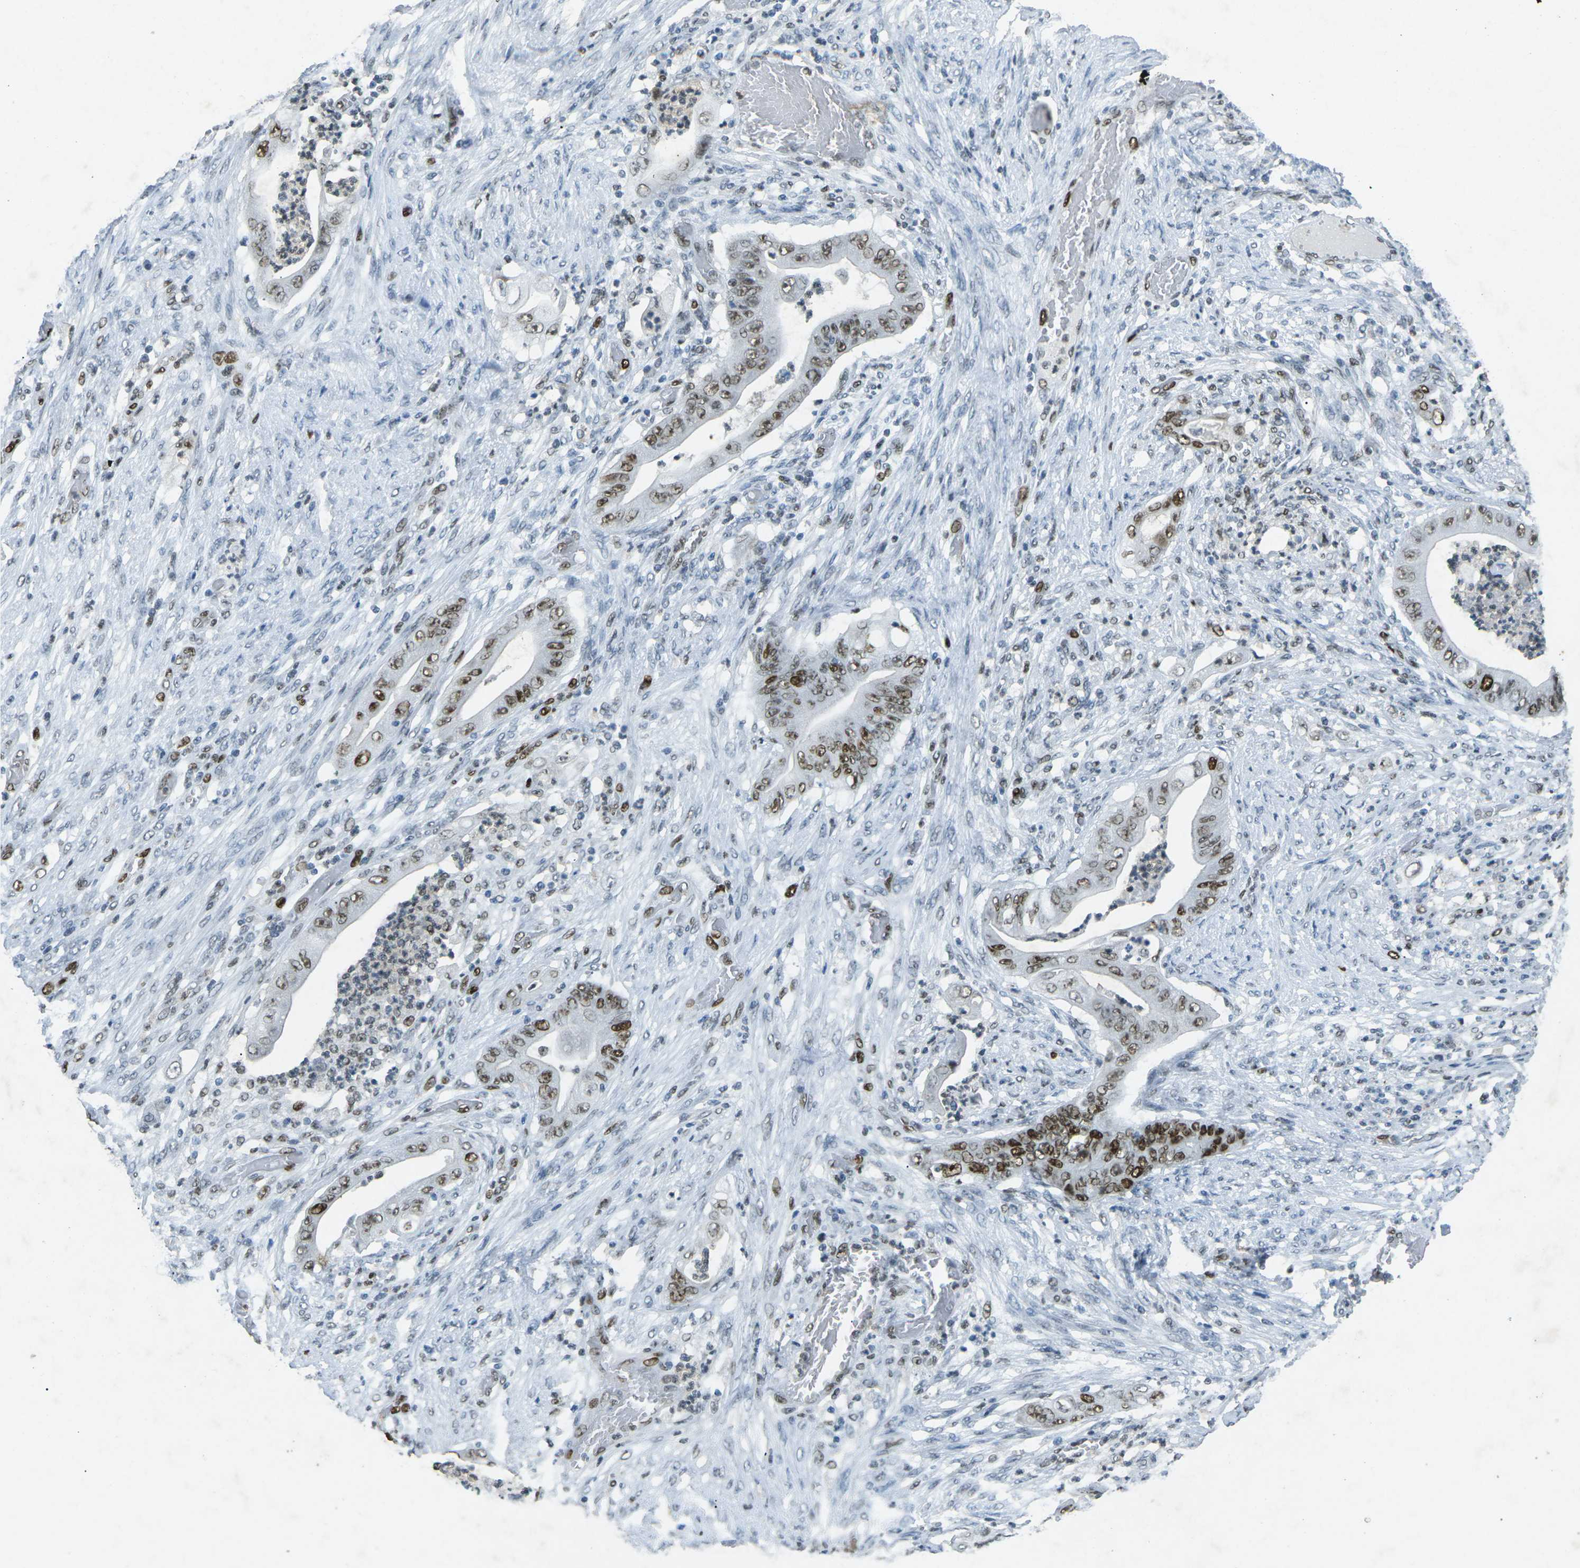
{"staining": {"intensity": "moderate", "quantity": ">75%", "location": "nuclear"}, "tissue": "stomach cancer", "cell_type": "Tumor cells", "image_type": "cancer", "snomed": [{"axis": "morphology", "description": "Adenocarcinoma, NOS"}, {"axis": "topography", "description": "Stomach"}], "caption": "Moderate nuclear positivity for a protein is identified in approximately >75% of tumor cells of adenocarcinoma (stomach) using immunohistochemistry.", "gene": "RB1", "patient": {"sex": "female", "age": 73}}